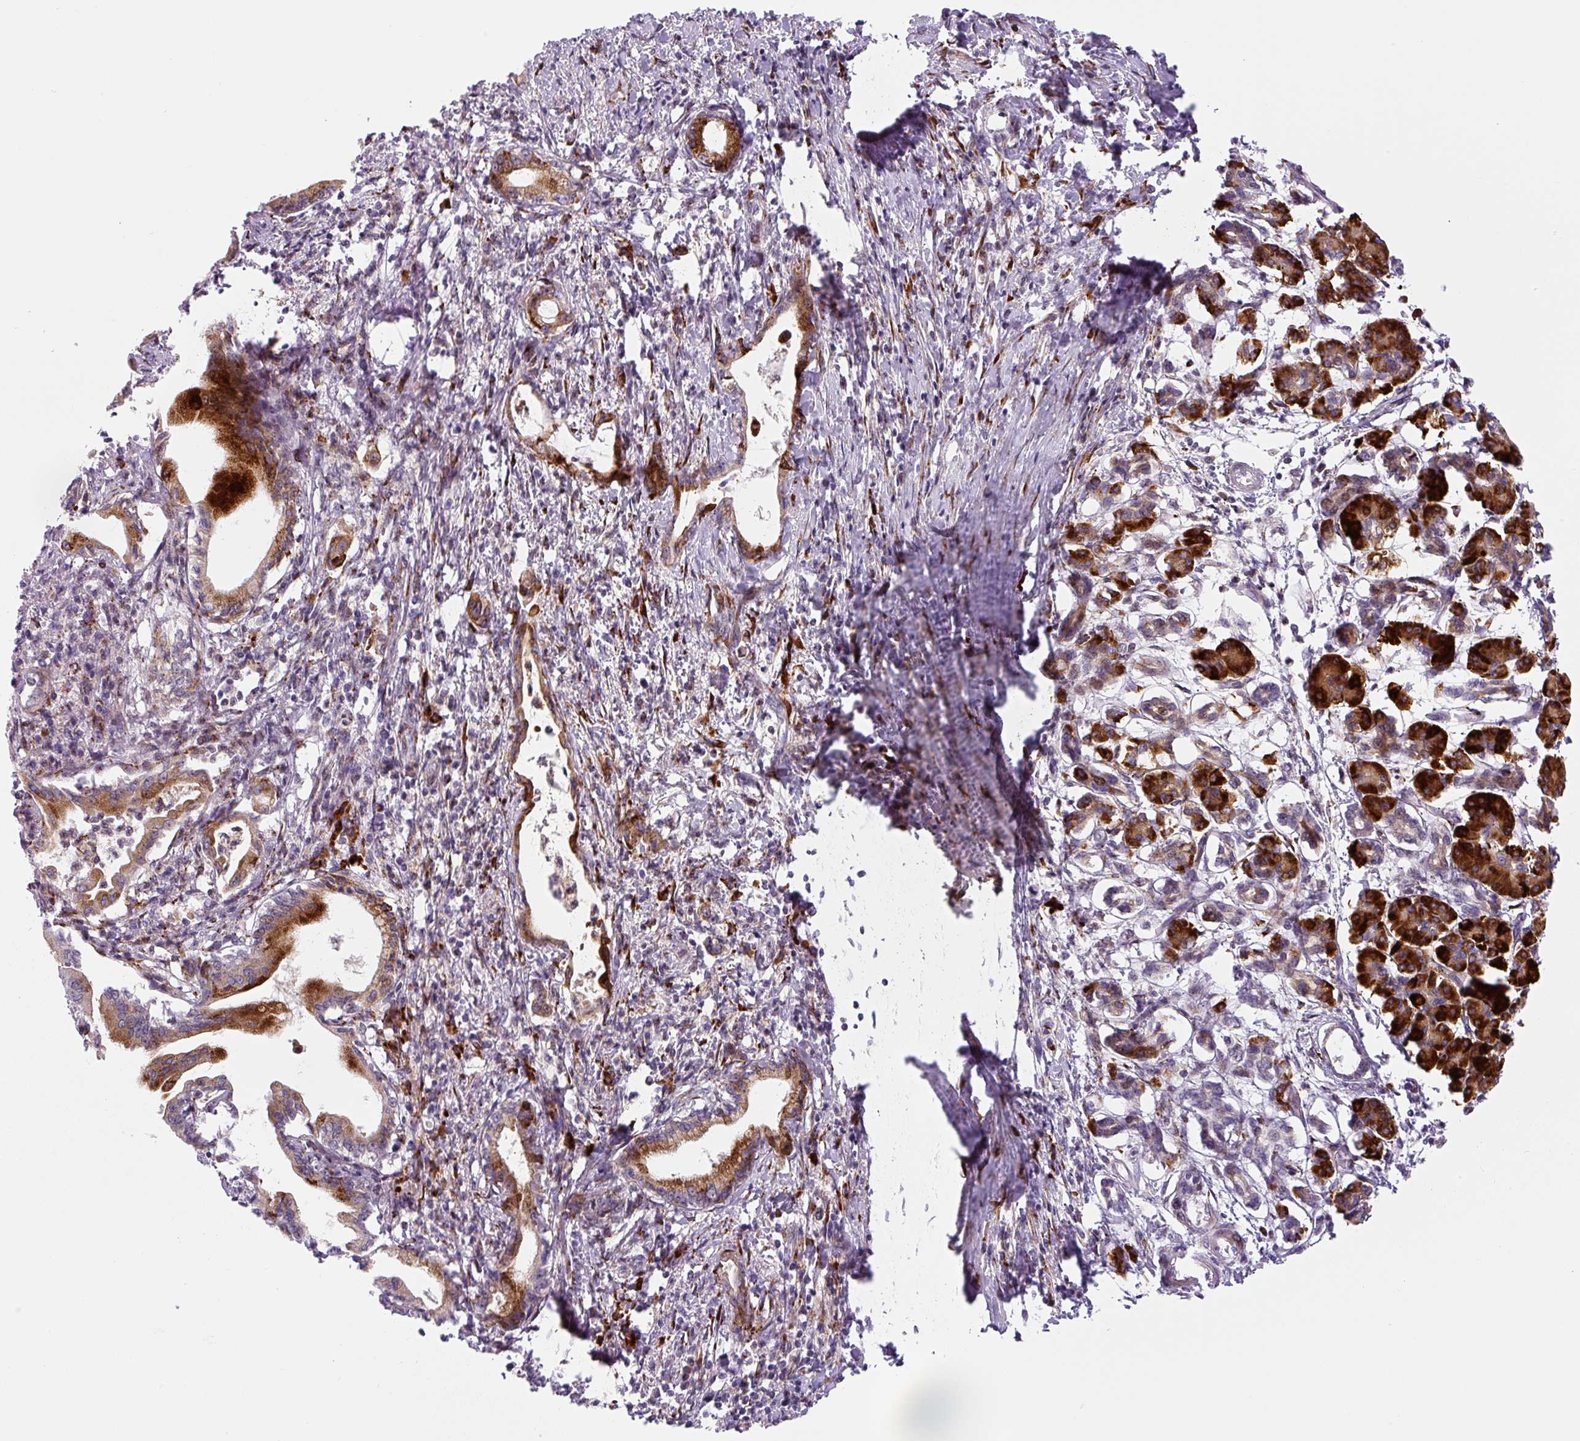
{"staining": {"intensity": "moderate", "quantity": ">75%", "location": "cytoplasmic/membranous"}, "tissue": "pancreatic cancer", "cell_type": "Tumor cells", "image_type": "cancer", "snomed": [{"axis": "morphology", "description": "Adenocarcinoma, NOS"}, {"axis": "topography", "description": "Pancreas"}], "caption": "A high-resolution image shows immunohistochemistry staining of pancreatic cancer (adenocarcinoma), which displays moderate cytoplasmic/membranous positivity in approximately >75% of tumor cells.", "gene": "DISP3", "patient": {"sex": "female", "age": 55}}